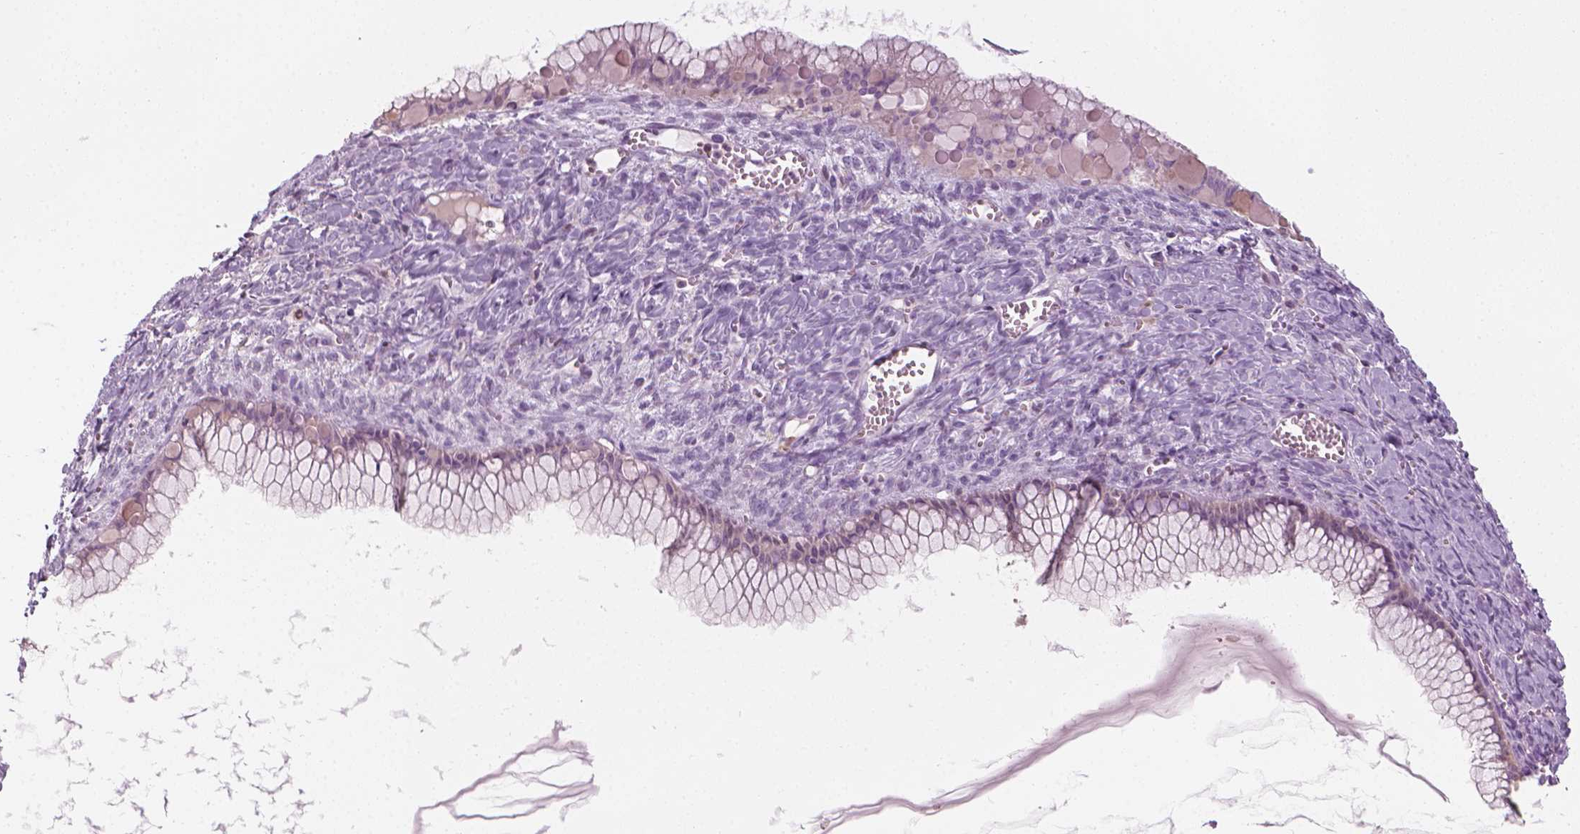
{"staining": {"intensity": "negative", "quantity": "none", "location": "none"}, "tissue": "ovarian cancer", "cell_type": "Tumor cells", "image_type": "cancer", "snomed": [{"axis": "morphology", "description": "Cystadenocarcinoma, mucinous, NOS"}, {"axis": "topography", "description": "Ovary"}], "caption": "Human mucinous cystadenocarcinoma (ovarian) stained for a protein using immunohistochemistry demonstrates no expression in tumor cells.", "gene": "SHMT1", "patient": {"sex": "female", "age": 41}}